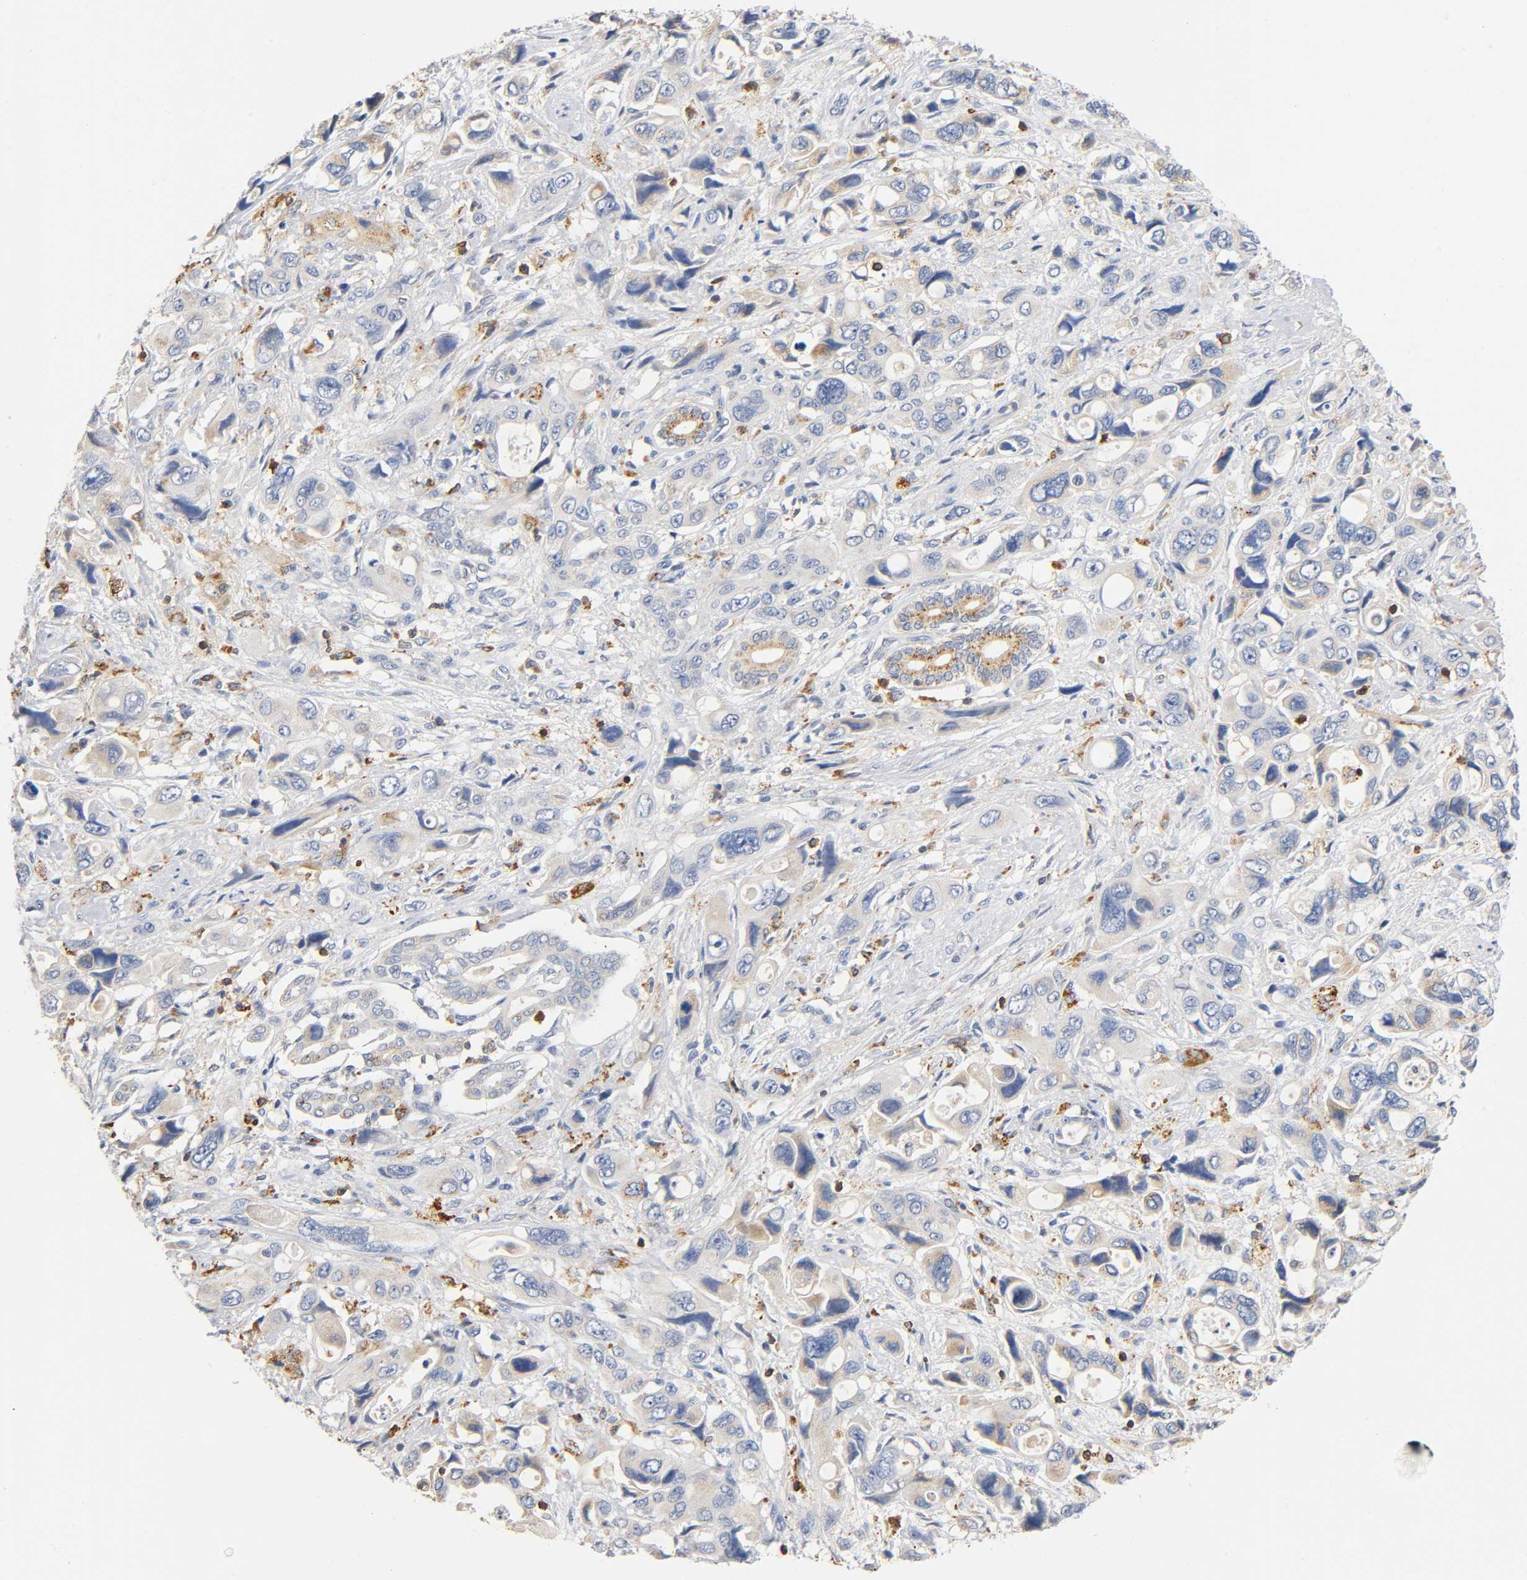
{"staining": {"intensity": "negative", "quantity": "none", "location": "none"}, "tissue": "pancreatic cancer", "cell_type": "Tumor cells", "image_type": "cancer", "snomed": [{"axis": "morphology", "description": "Adenocarcinoma, NOS"}, {"axis": "topography", "description": "Pancreas"}], "caption": "The image displays no significant expression in tumor cells of pancreatic cancer (adenocarcinoma).", "gene": "UCKL1", "patient": {"sex": "male", "age": 46}}